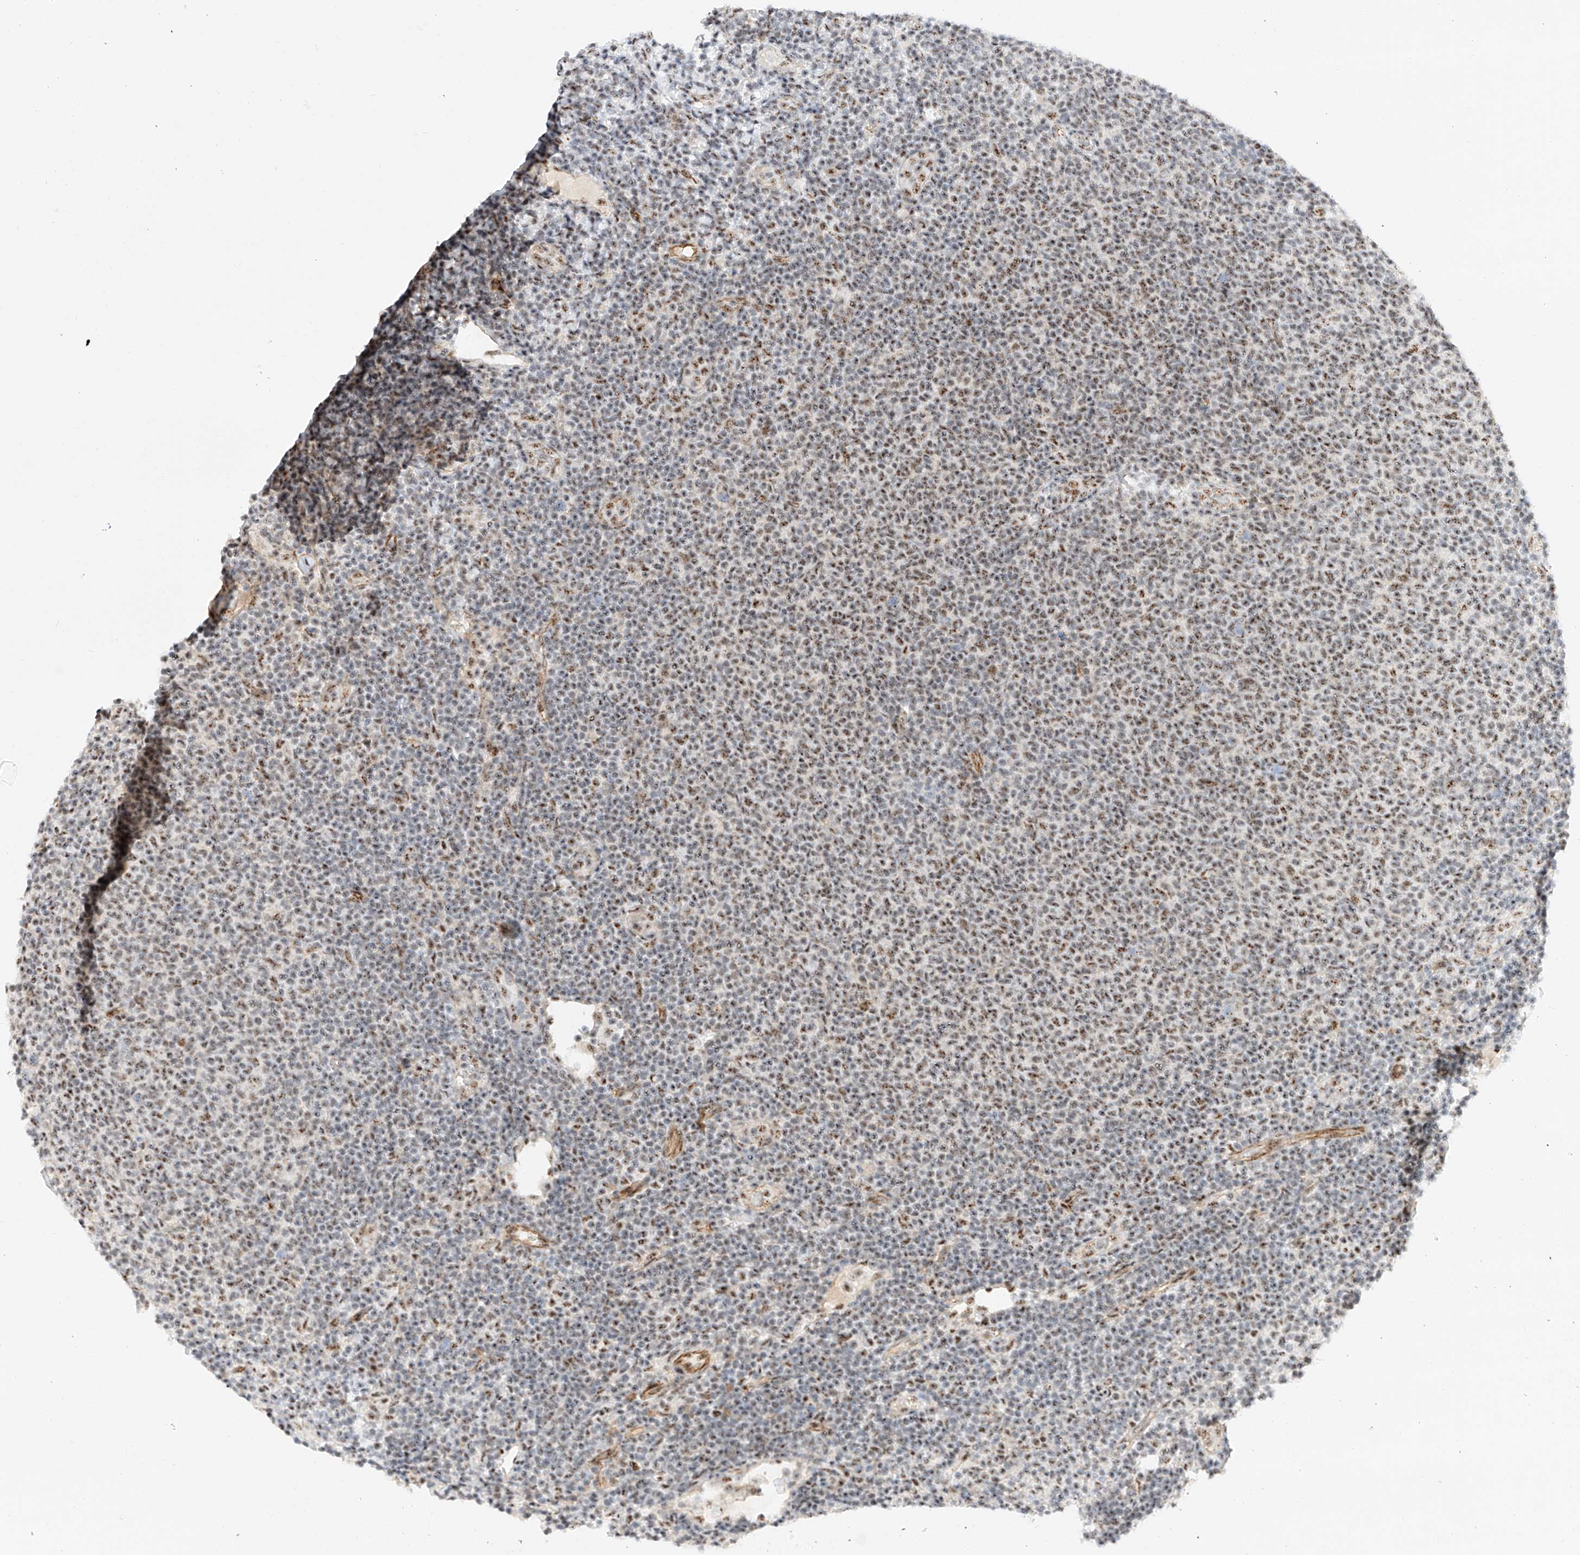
{"staining": {"intensity": "moderate", "quantity": "25%-75%", "location": "nuclear"}, "tissue": "lymphoma", "cell_type": "Tumor cells", "image_type": "cancer", "snomed": [{"axis": "morphology", "description": "Malignant lymphoma, non-Hodgkin's type, Low grade"}, {"axis": "topography", "description": "Lymph node"}], "caption": "Human lymphoma stained for a protein (brown) shows moderate nuclear positive expression in approximately 25%-75% of tumor cells.", "gene": "ATXN7L2", "patient": {"sex": "male", "age": 66}}